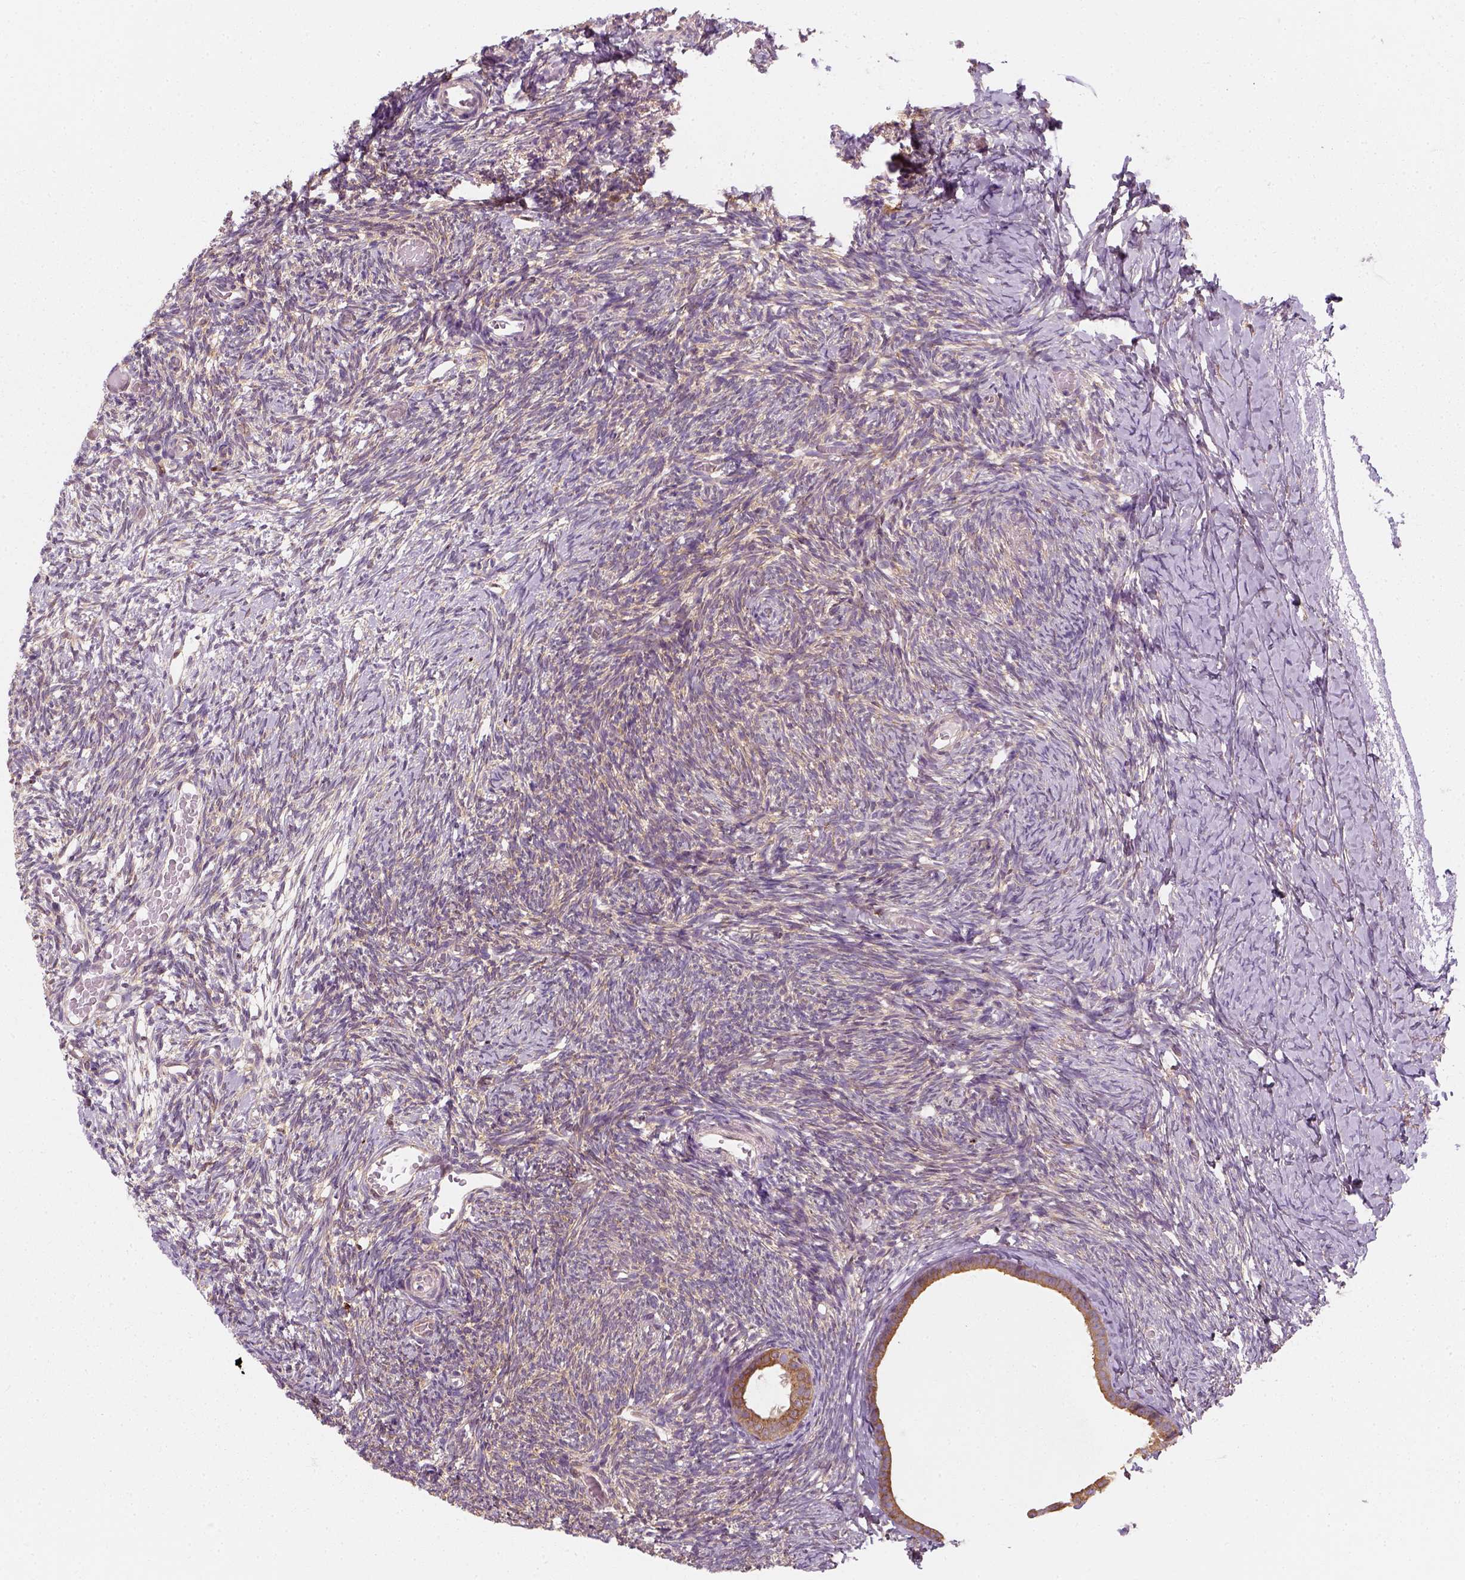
{"staining": {"intensity": "strong", "quantity": ">75%", "location": "cytoplasmic/membranous"}, "tissue": "ovary", "cell_type": "Follicle cells", "image_type": "normal", "snomed": [{"axis": "morphology", "description": "Normal tissue, NOS"}, {"axis": "topography", "description": "Ovary"}], "caption": "Immunohistochemical staining of normal human ovary demonstrates >75% levels of strong cytoplasmic/membranous protein staining in approximately >75% of follicle cells.", "gene": "SQSTM1", "patient": {"sex": "female", "age": 39}}